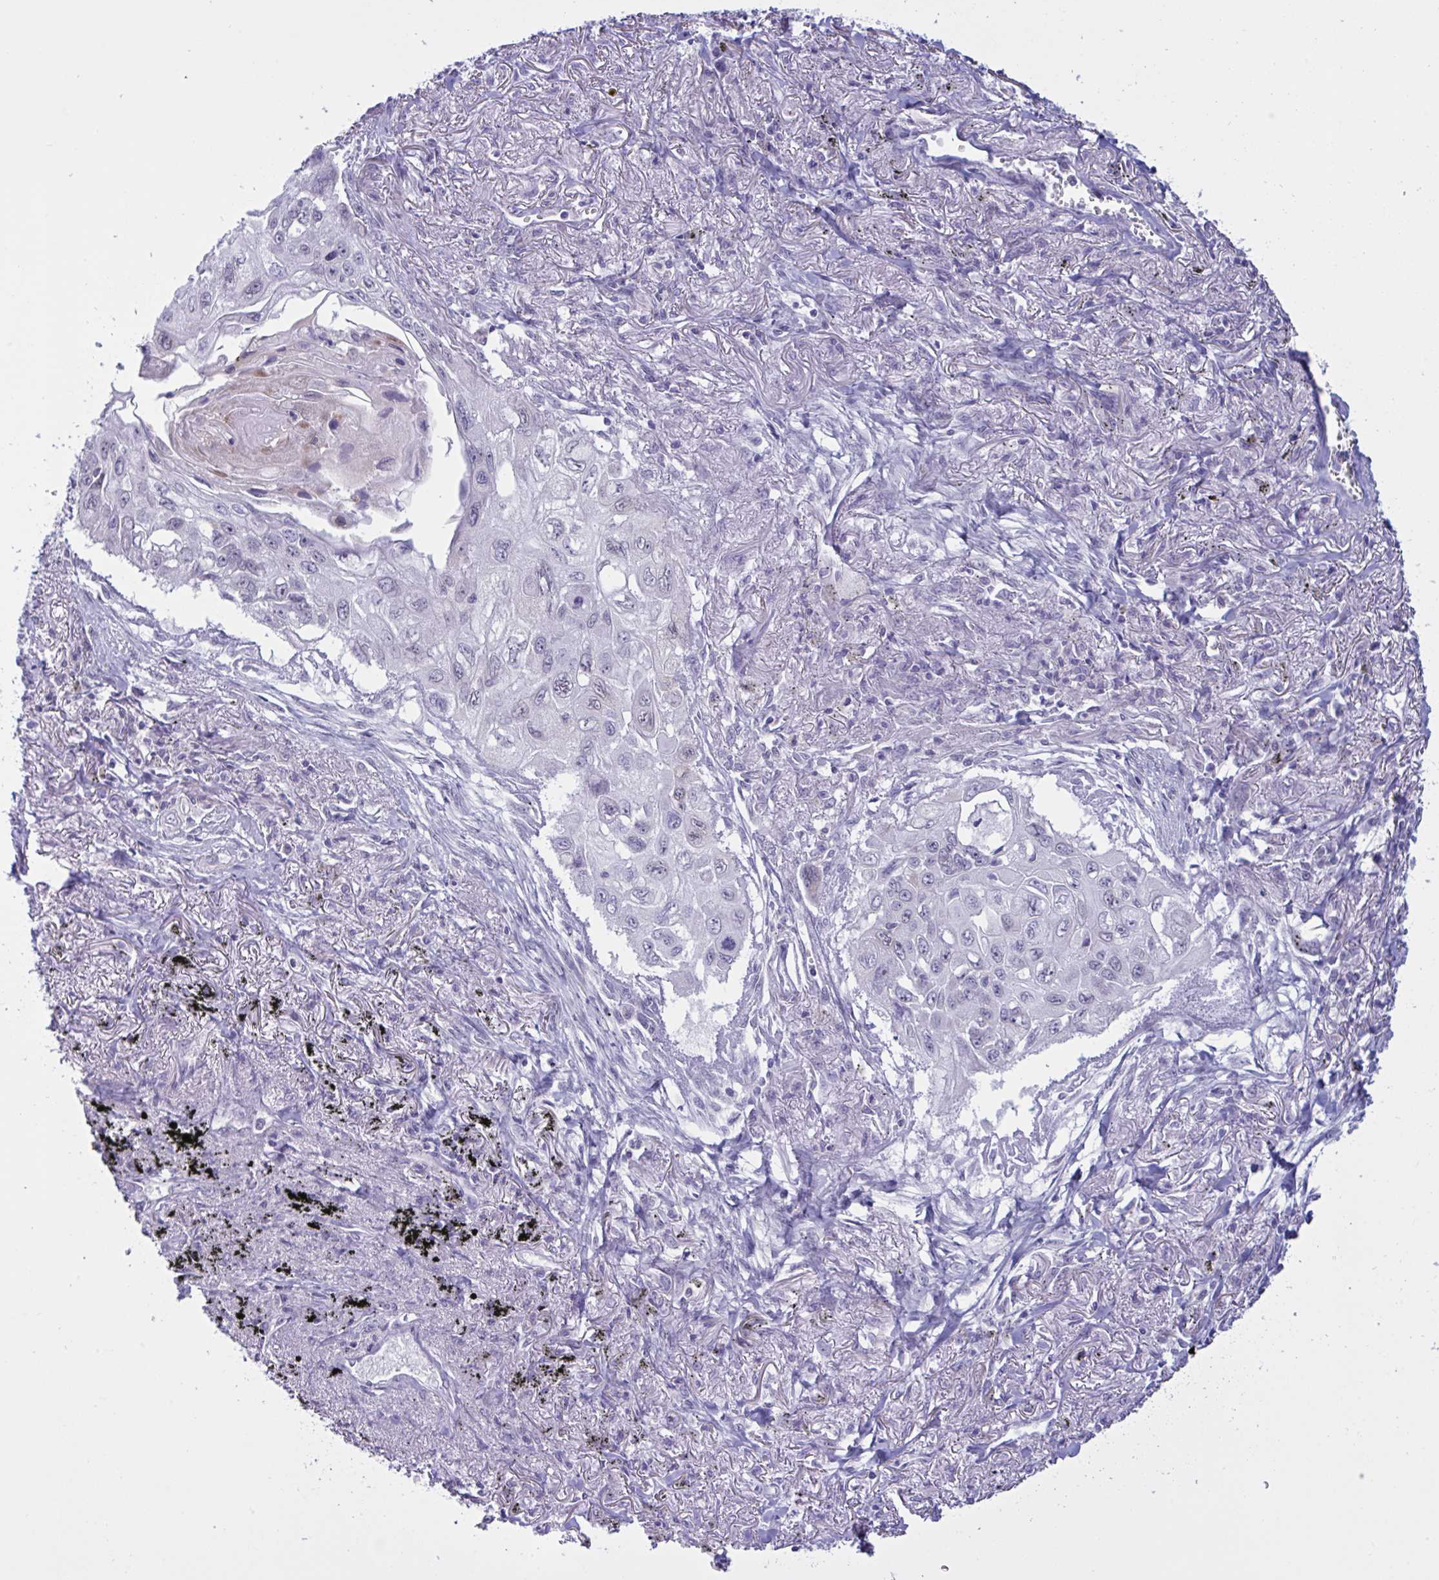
{"staining": {"intensity": "negative", "quantity": "none", "location": "none"}, "tissue": "lung cancer", "cell_type": "Tumor cells", "image_type": "cancer", "snomed": [{"axis": "morphology", "description": "Squamous cell carcinoma, NOS"}, {"axis": "topography", "description": "Lung"}], "caption": "Lung cancer (squamous cell carcinoma) stained for a protein using immunohistochemistry (IHC) displays no positivity tumor cells.", "gene": "DOCK11", "patient": {"sex": "male", "age": 75}}